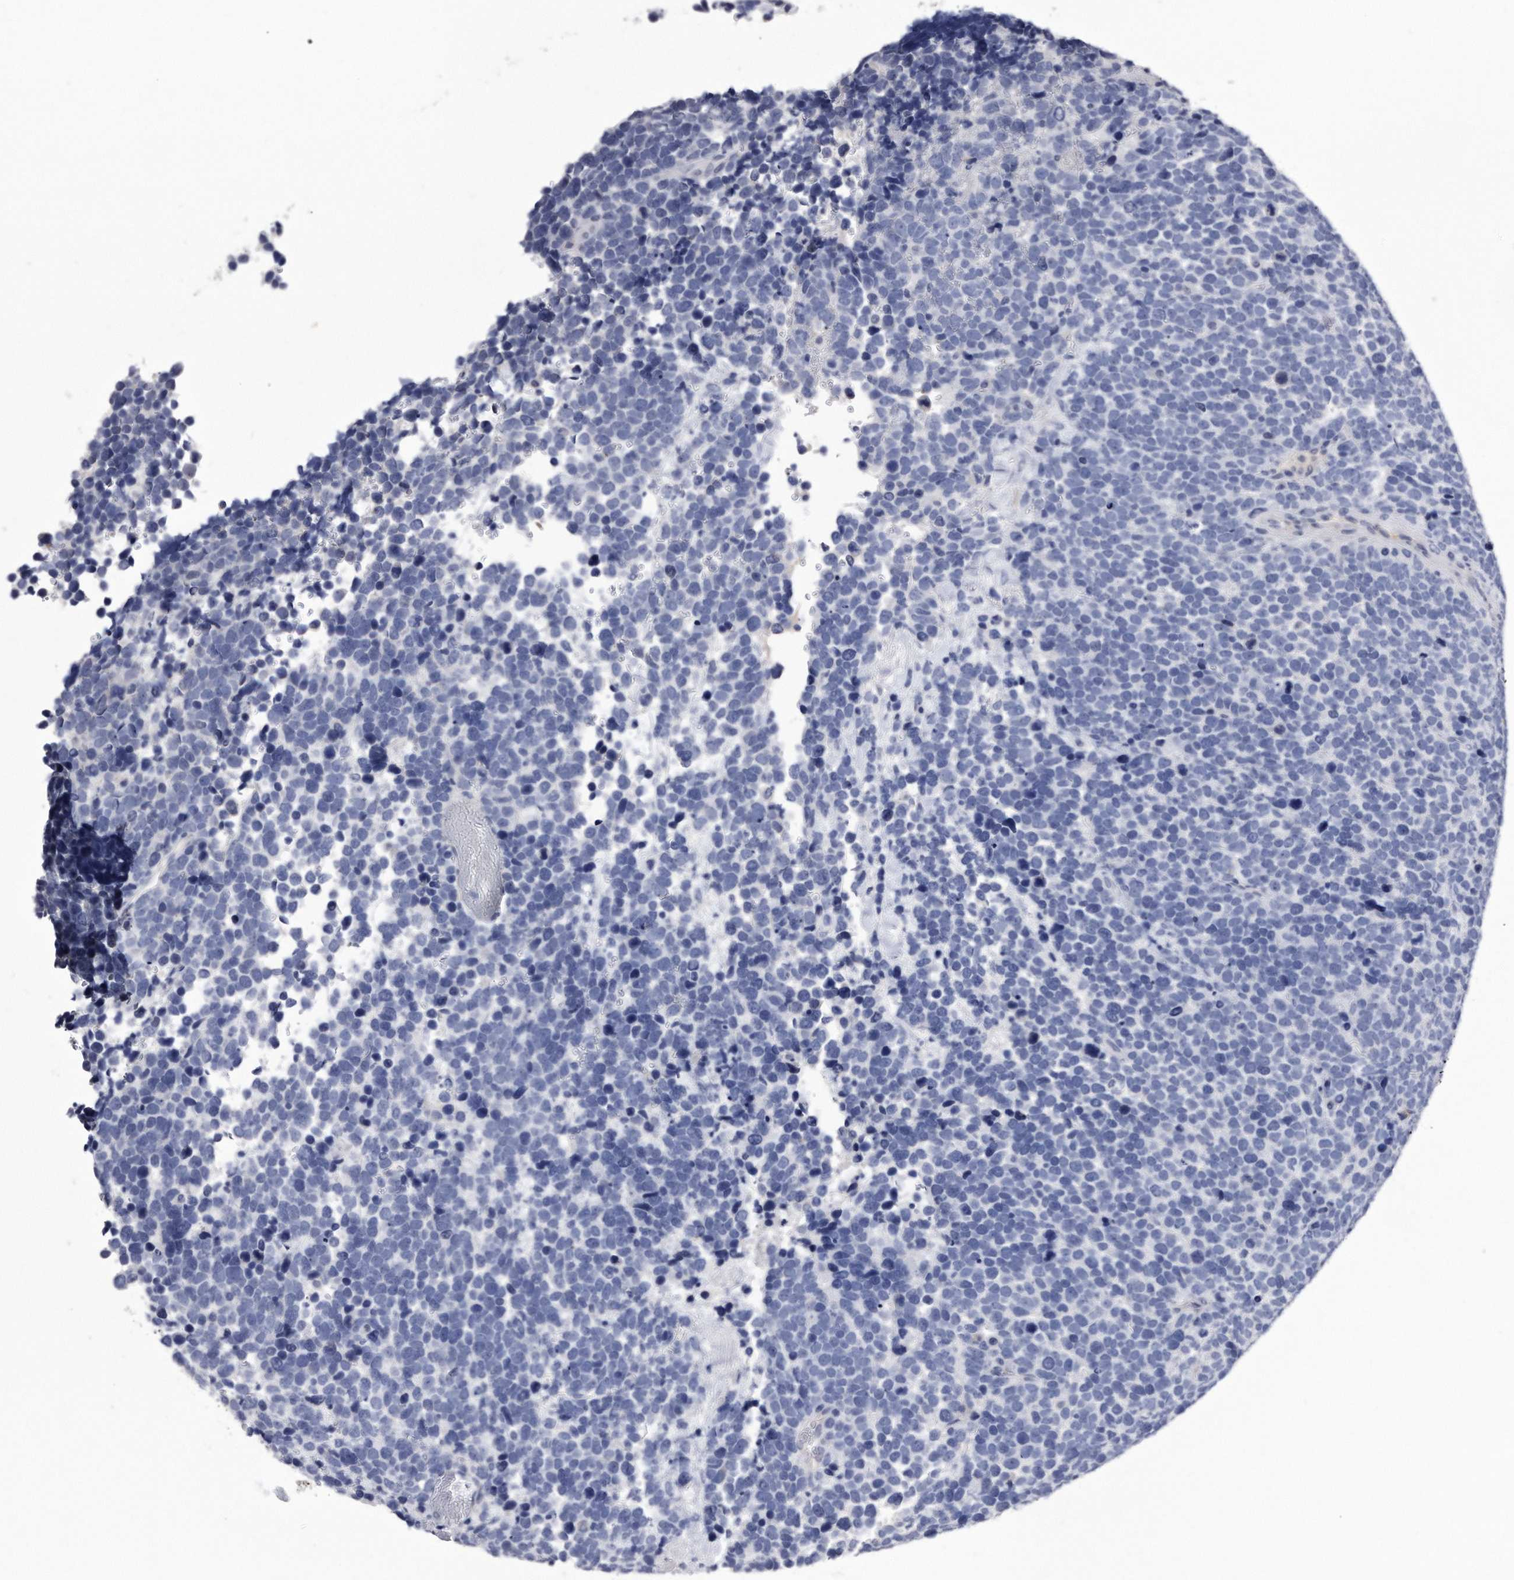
{"staining": {"intensity": "negative", "quantity": "none", "location": "none"}, "tissue": "urothelial cancer", "cell_type": "Tumor cells", "image_type": "cancer", "snomed": [{"axis": "morphology", "description": "Urothelial carcinoma, High grade"}, {"axis": "topography", "description": "Urinary bladder"}], "caption": "DAB immunohistochemical staining of urothelial carcinoma (high-grade) reveals no significant staining in tumor cells.", "gene": "KCTD8", "patient": {"sex": "female", "age": 82}}